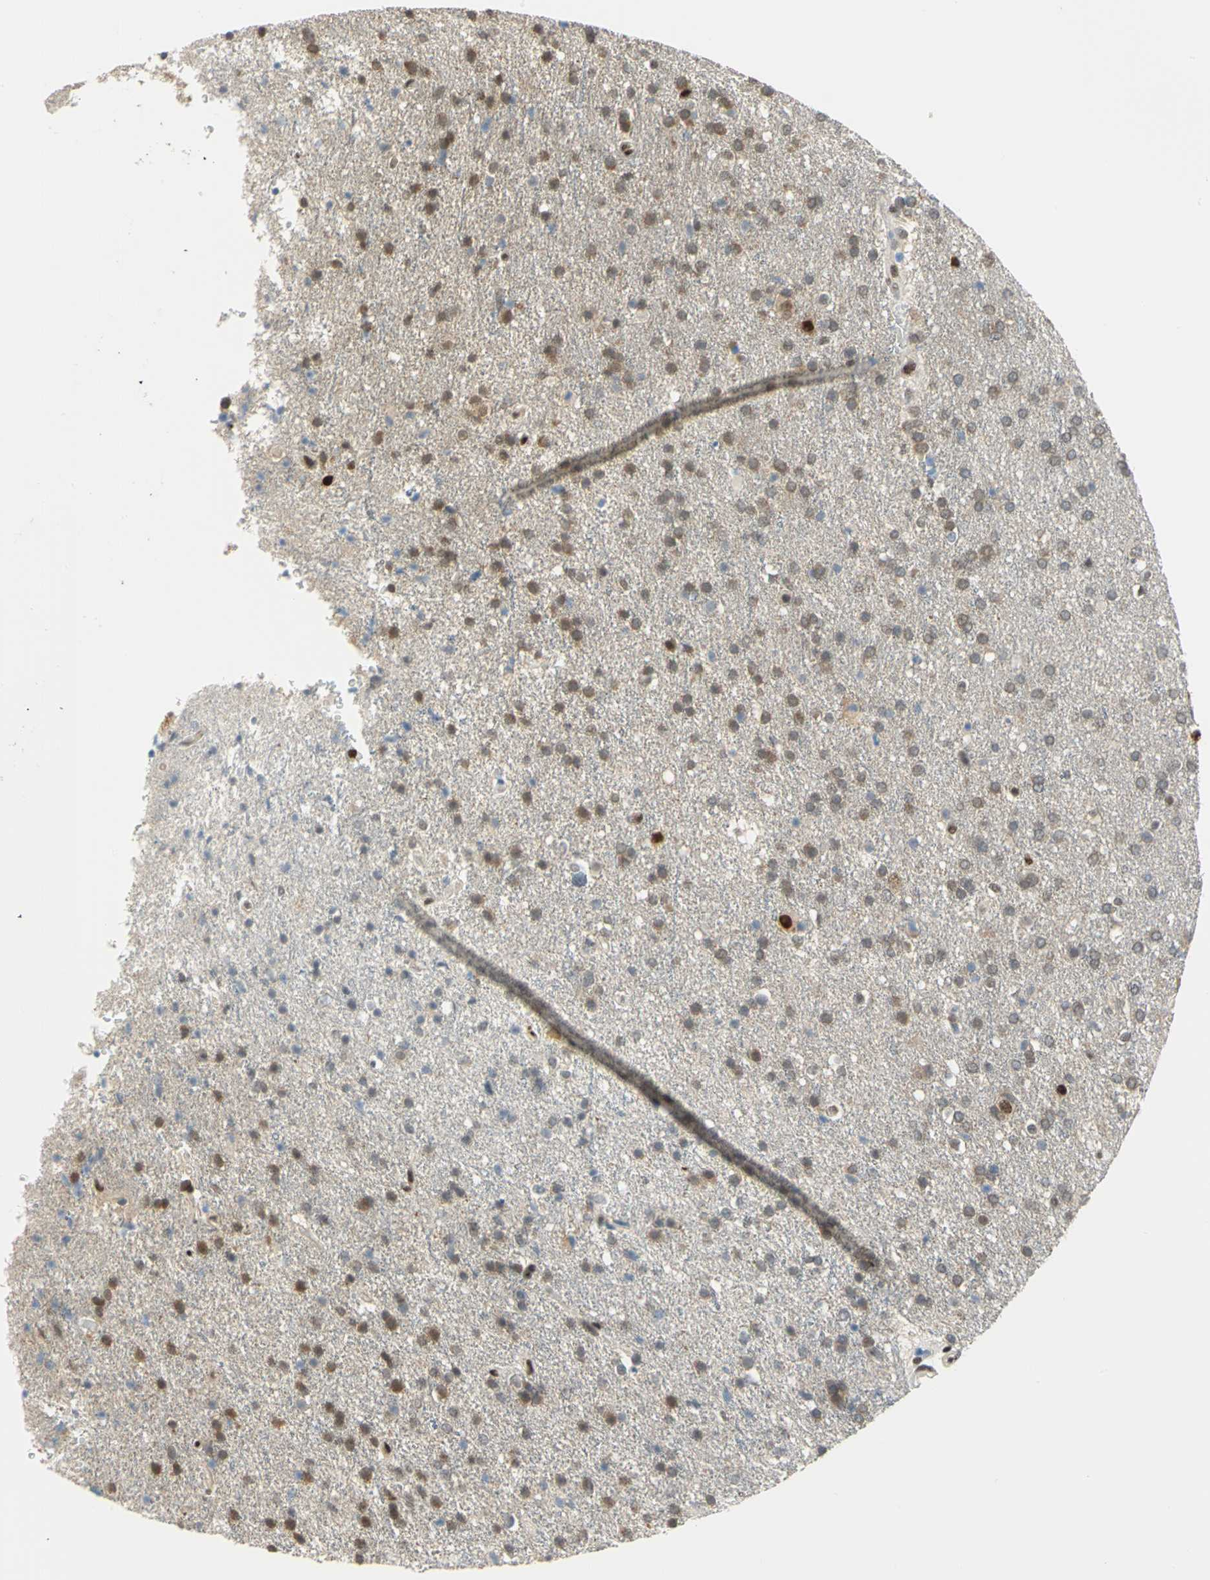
{"staining": {"intensity": "moderate", "quantity": ">75%", "location": "cytoplasmic/membranous,nuclear"}, "tissue": "glioma", "cell_type": "Tumor cells", "image_type": "cancer", "snomed": [{"axis": "morphology", "description": "Glioma, malignant, High grade"}, {"axis": "topography", "description": "Brain"}], "caption": "IHC micrograph of neoplastic tissue: human malignant glioma (high-grade) stained using immunohistochemistry demonstrates medium levels of moderate protein expression localized specifically in the cytoplasmic/membranous and nuclear of tumor cells, appearing as a cytoplasmic/membranous and nuclear brown color.", "gene": "RBFOX2", "patient": {"sex": "male", "age": 33}}